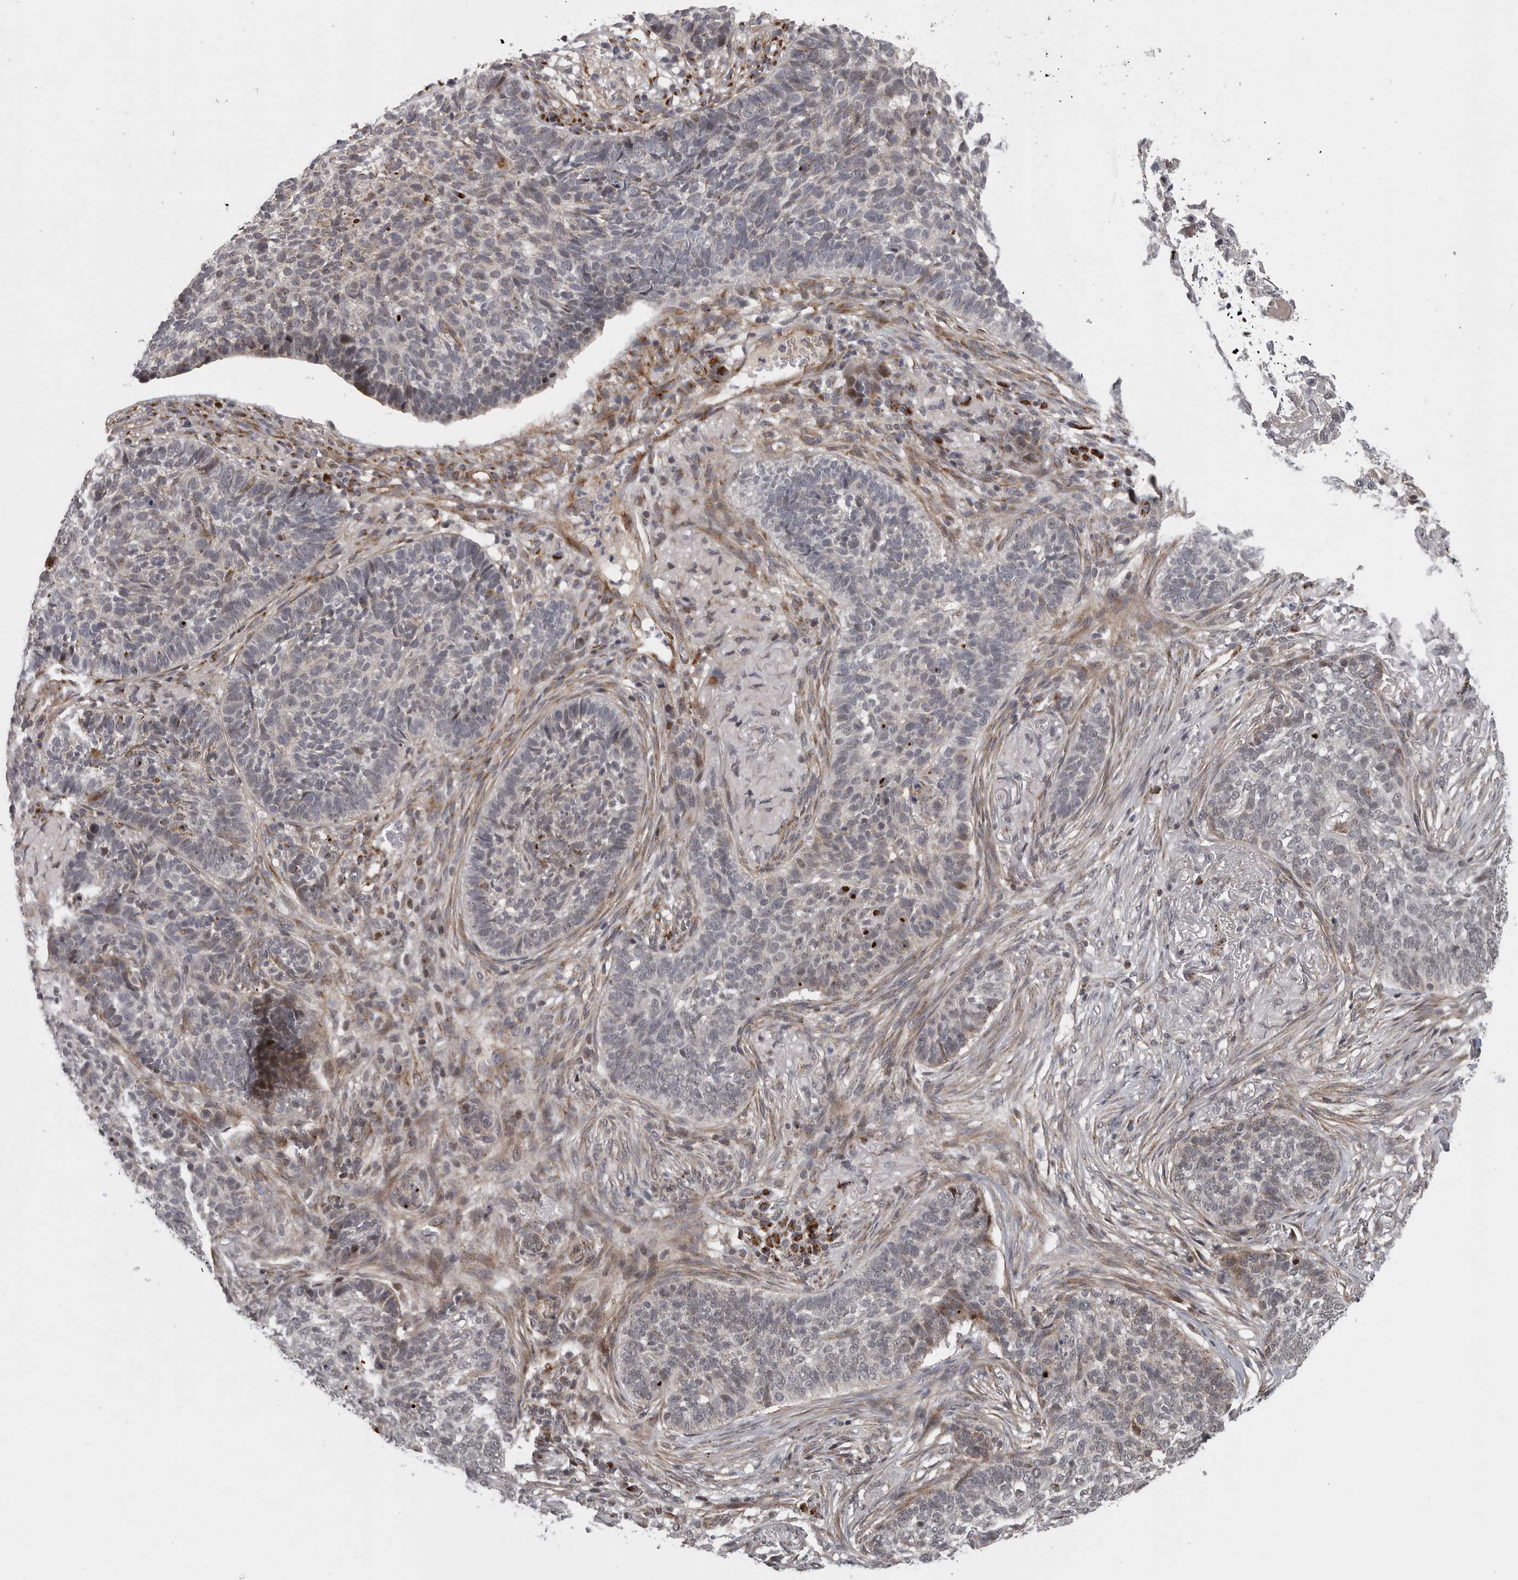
{"staining": {"intensity": "weak", "quantity": "<25%", "location": "cytoplasmic/membranous"}, "tissue": "skin cancer", "cell_type": "Tumor cells", "image_type": "cancer", "snomed": [{"axis": "morphology", "description": "Basal cell carcinoma"}, {"axis": "topography", "description": "Skin"}], "caption": "IHC image of neoplastic tissue: skin cancer stained with DAB (3,3'-diaminobenzidine) displays no significant protein staining in tumor cells.", "gene": "TMPRSS11F", "patient": {"sex": "male", "age": 85}}